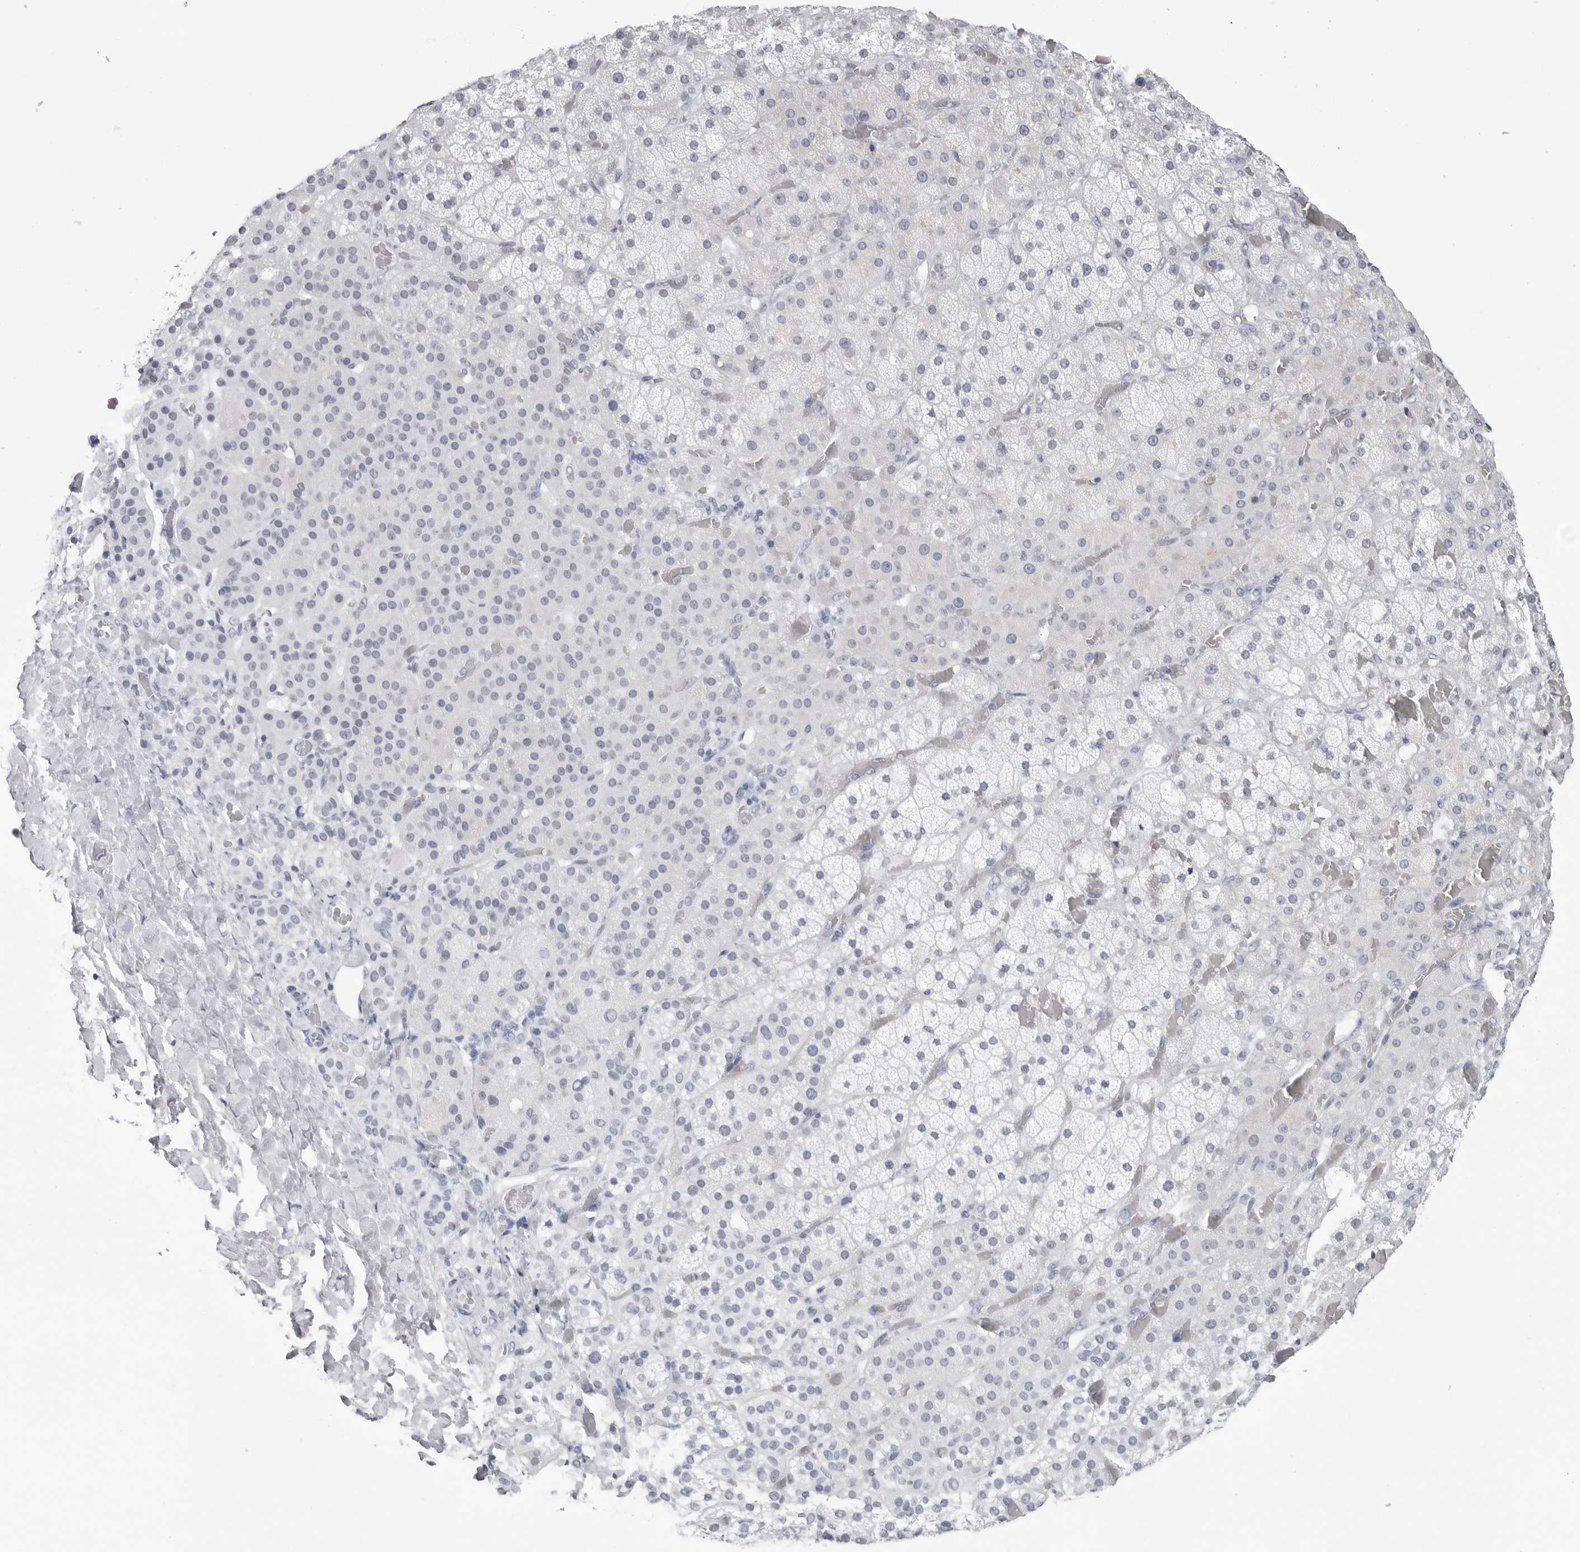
{"staining": {"intensity": "negative", "quantity": "none", "location": "none"}, "tissue": "adrenal gland", "cell_type": "Glandular cells", "image_type": "normal", "snomed": [{"axis": "morphology", "description": "Normal tissue, NOS"}, {"axis": "topography", "description": "Adrenal gland"}], "caption": "This is an immunohistochemistry (IHC) image of normal adrenal gland. There is no expression in glandular cells.", "gene": "CSH1", "patient": {"sex": "male", "age": 57}}